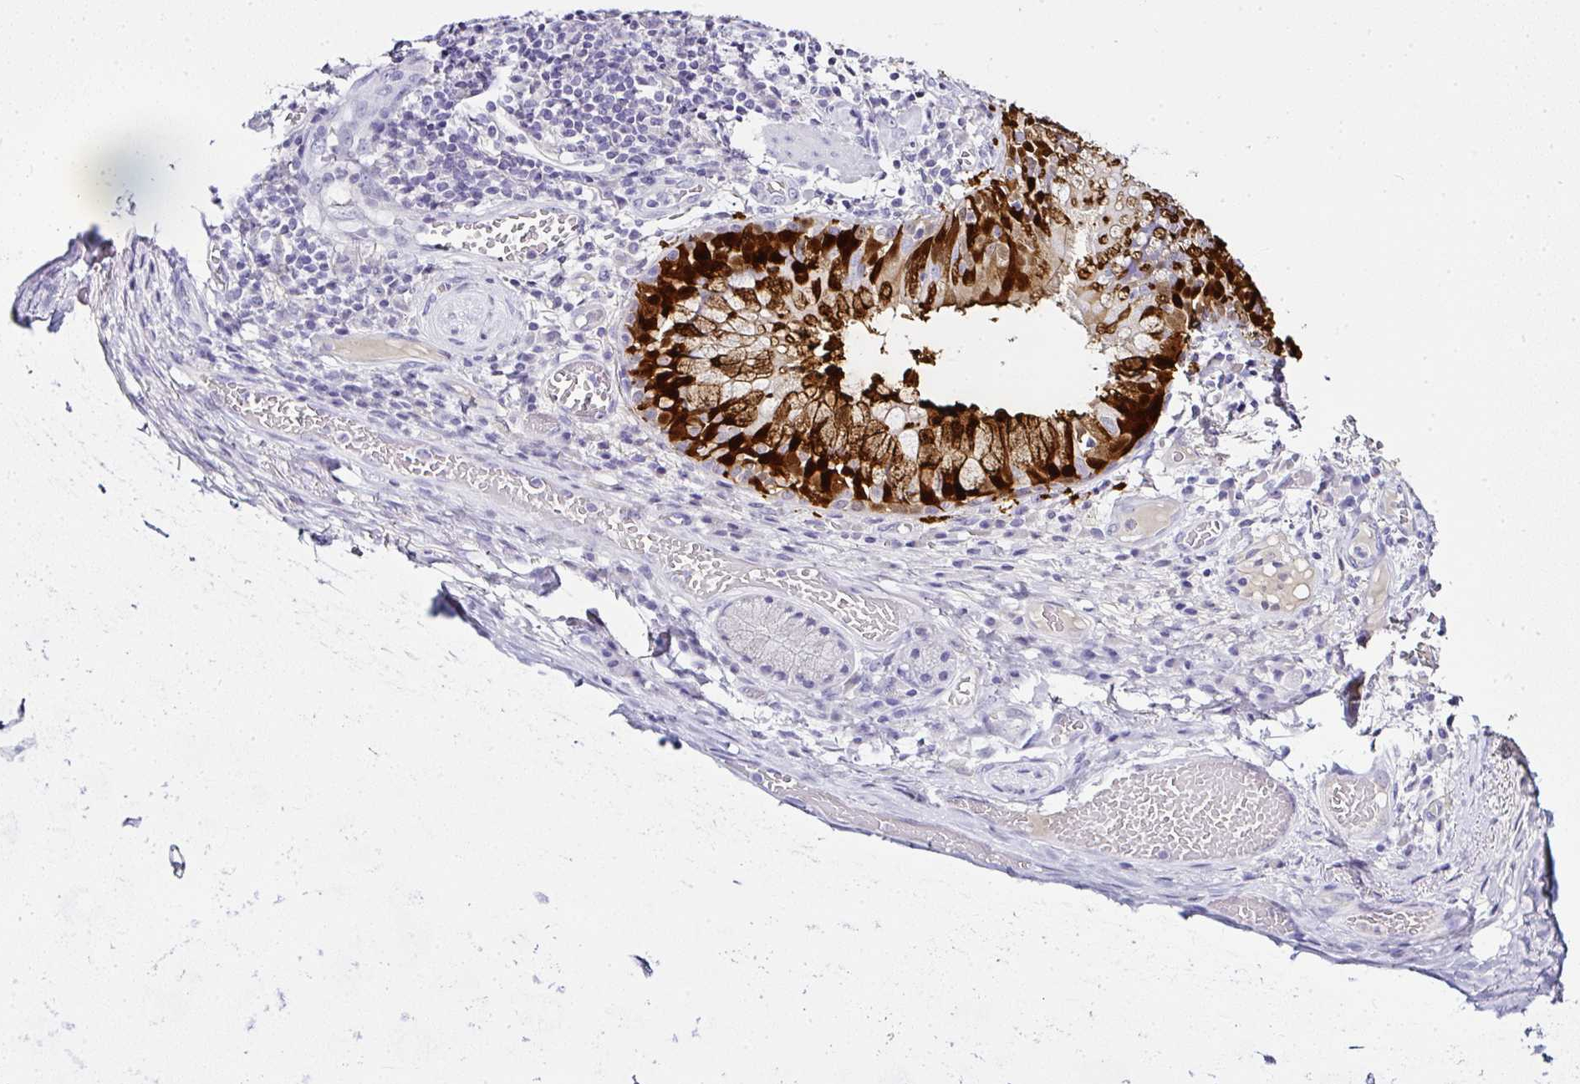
{"staining": {"intensity": "negative", "quantity": "none", "location": "none"}, "tissue": "adipose tissue", "cell_type": "Adipocytes", "image_type": "normal", "snomed": [{"axis": "morphology", "description": "Normal tissue, NOS"}, {"axis": "topography", "description": "Cartilage tissue"}, {"axis": "topography", "description": "Bronchus"}], "caption": "The photomicrograph displays no staining of adipocytes in benign adipose tissue. (DAB immunohistochemistry with hematoxylin counter stain).", "gene": "SERPINB3", "patient": {"sex": "male", "age": 56}}